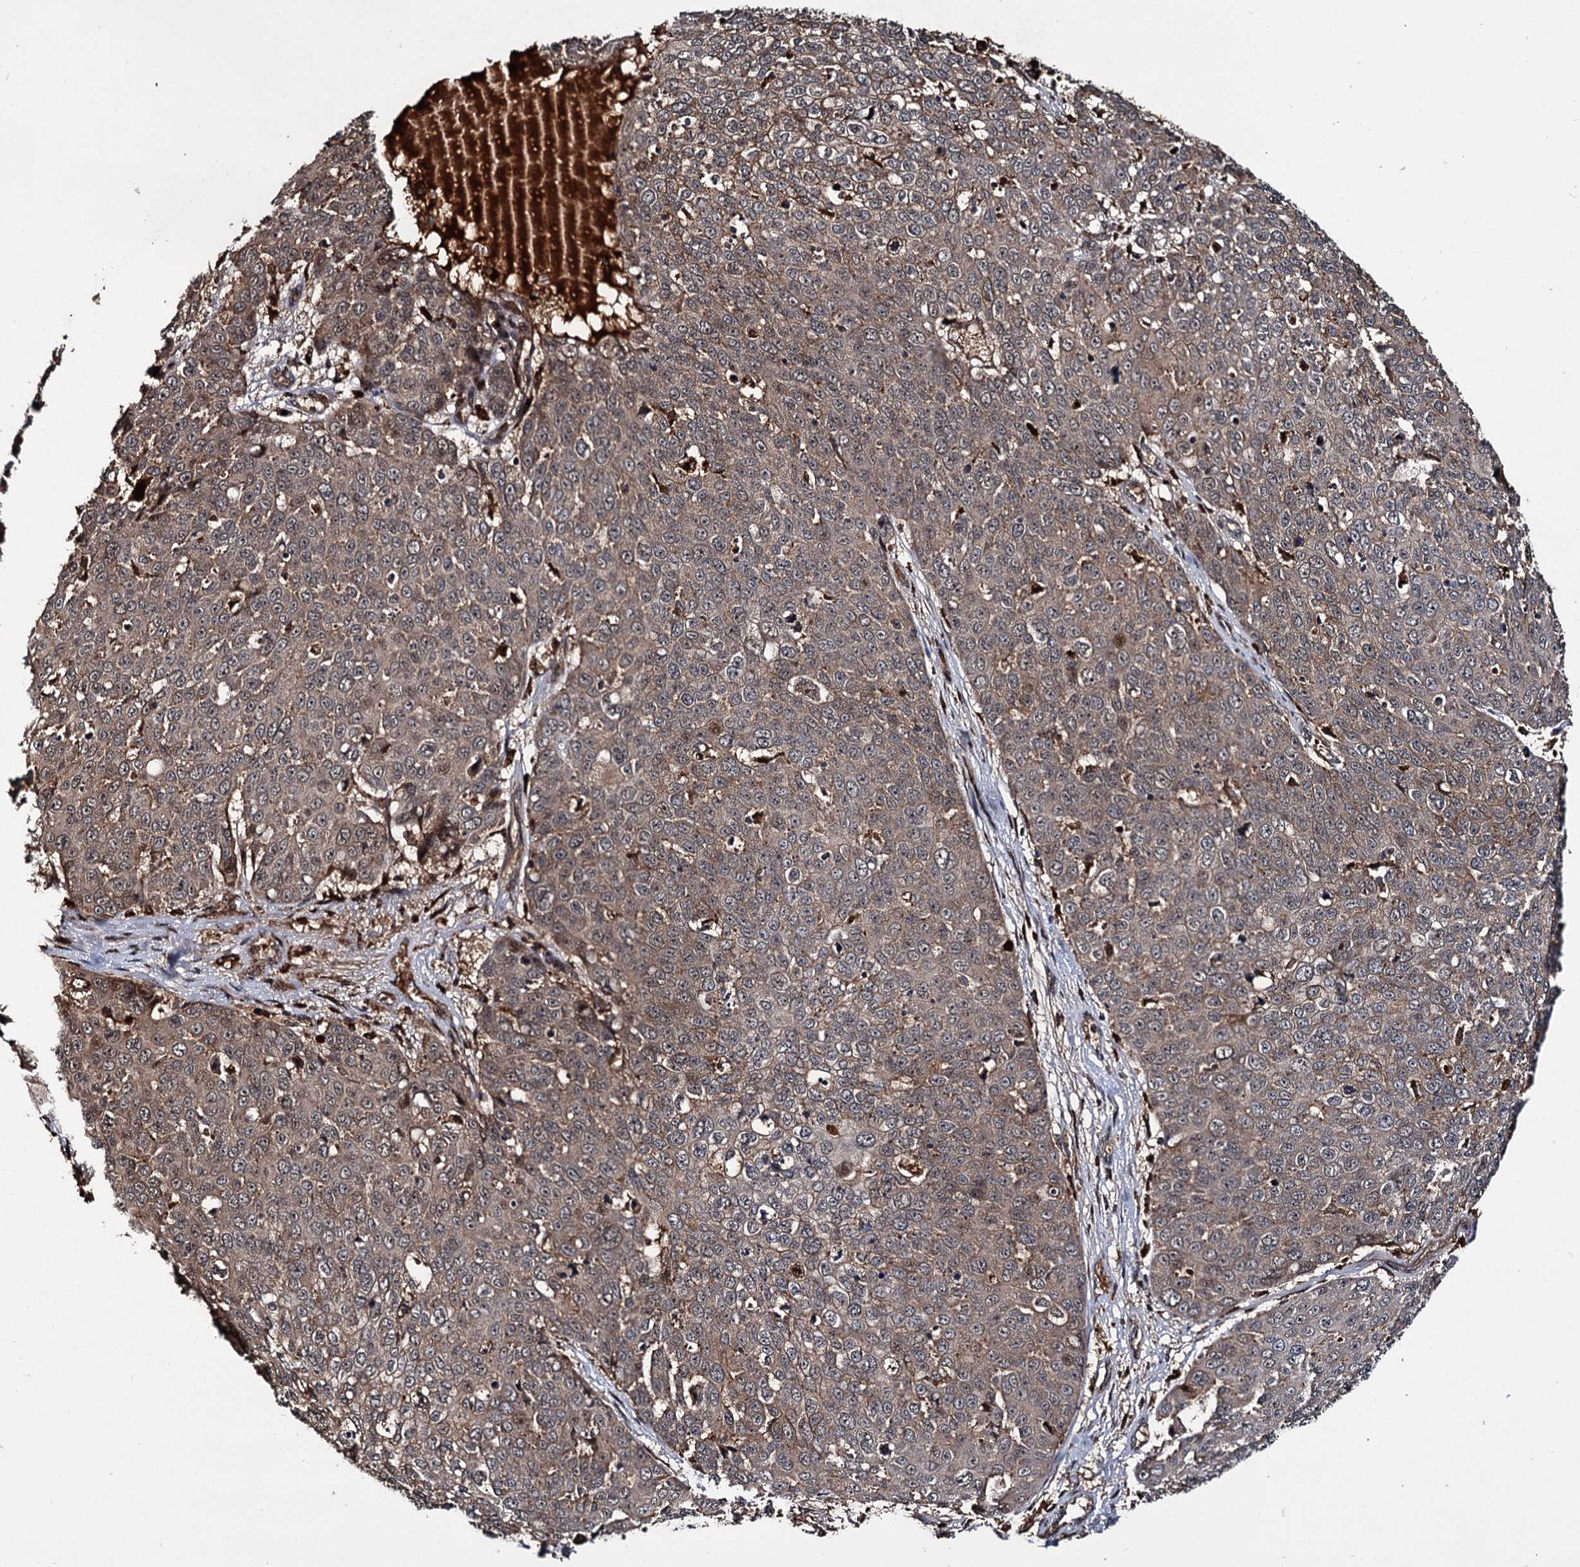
{"staining": {"intensity": "weak", "quantity": ">75%", "location": "cytoplasmic/membranous"}, "tissue": "skin cancer", "cell_type": "Tumor cells", "image_type": "cancer", "snomed": [{"axis": "morphology", "description": "Squamous cell carcinoma, NOS"}, {"axis": "topography", "description": "Skin"}], "caption": "Immunohistochemical staining of skin cancer (squamous cell carcinoma) displays low levels of weak cytoplasmic/membranous positivity in approximately >75% of tumor cells.", "gene": "CEP192", "patient": {"sex": "male", "age": 71}}